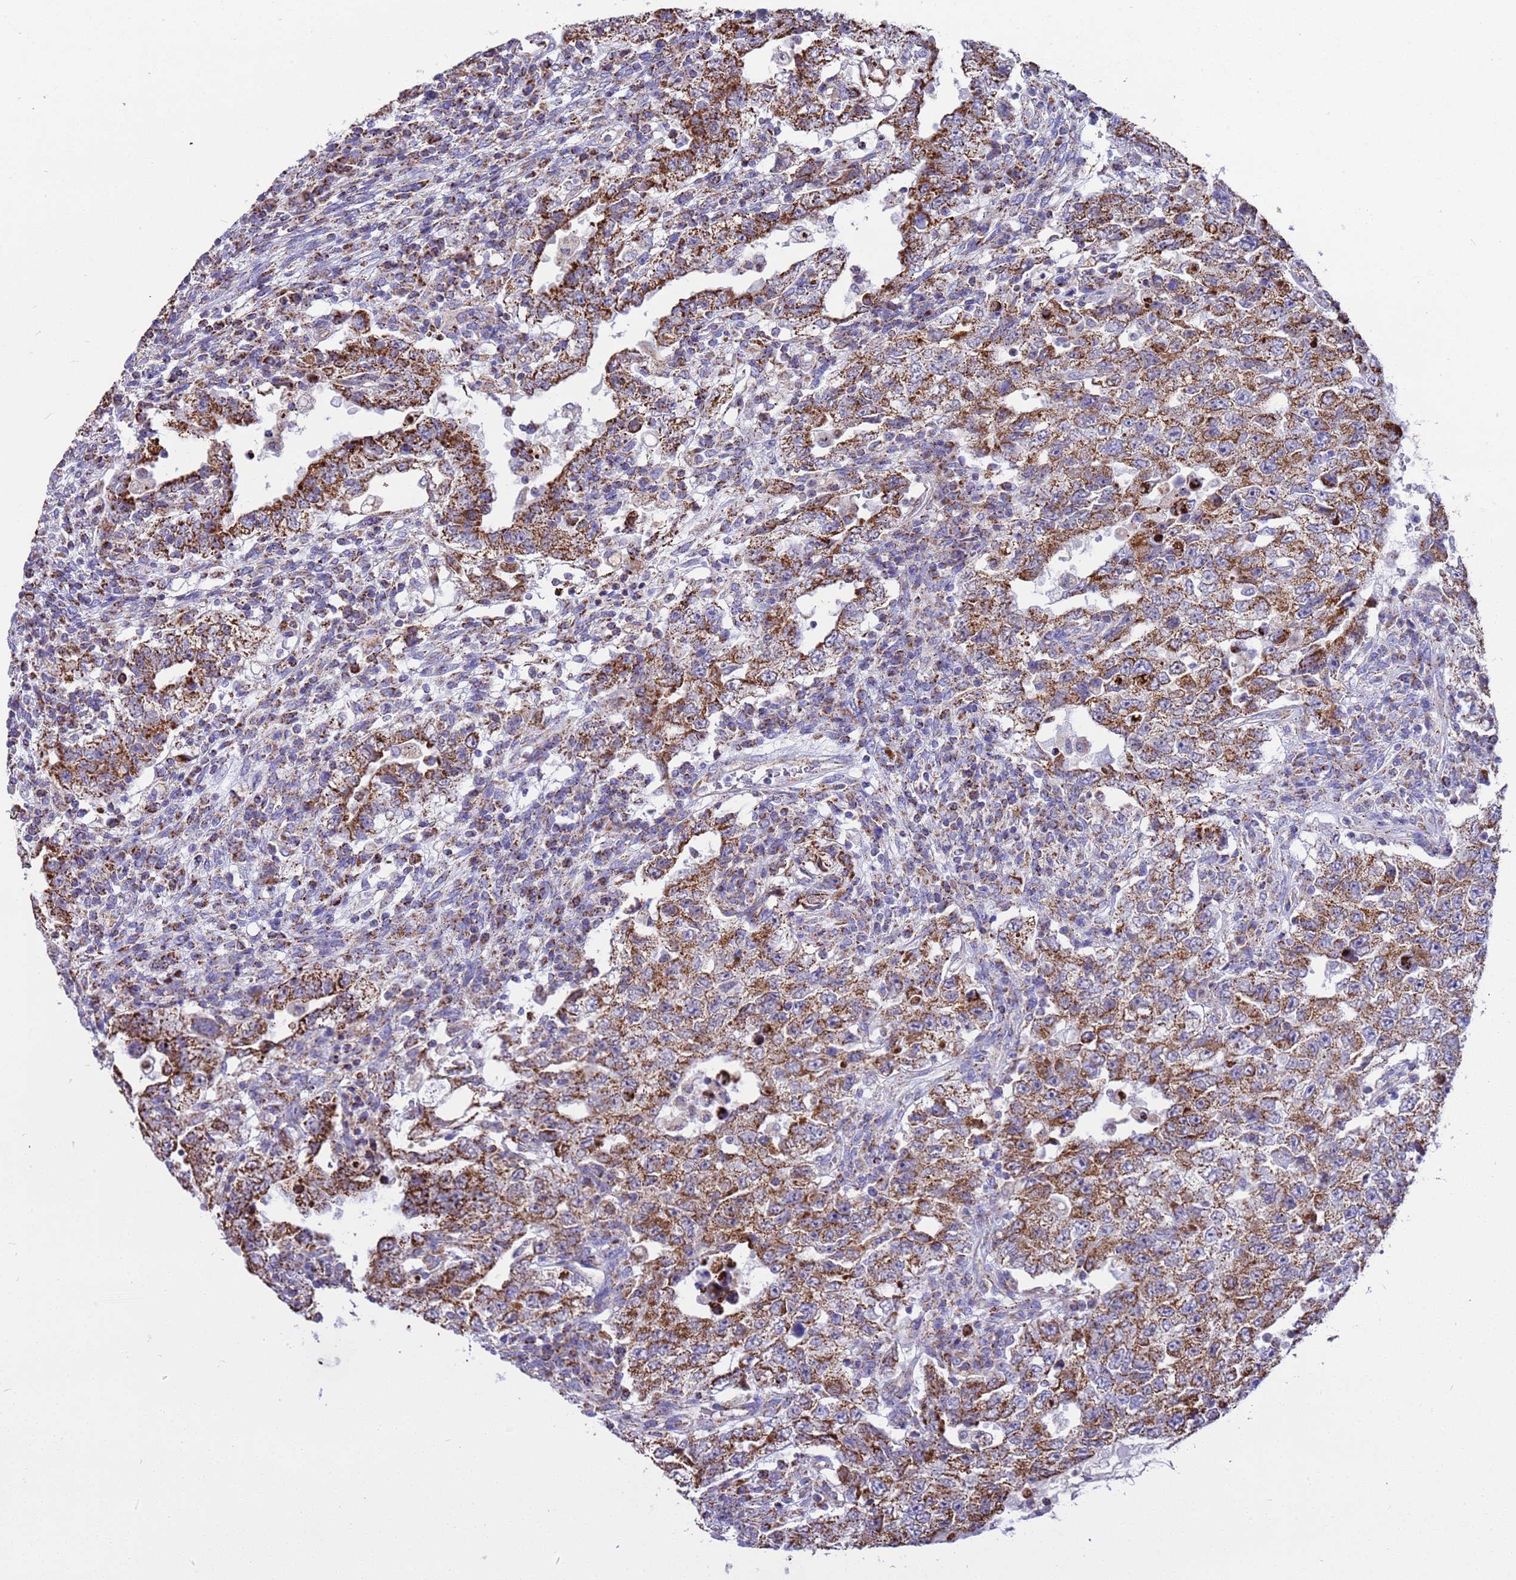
{"staining": {"intensity": "strong", "quantity": ">75%", "location": "cytoplasmic/membranous"}, "tissue": "testis cancer", "cell_type": "Tumor cells", "image_type": "cancer", "snomed": [{"axis": "morphology", "description": "Carcinoma, Embryonal, NOS"}, {"axis": "topography", "description": "Testis"}], "caption": "A brown stain labels strong cytoplasmic/membranous expression of a protein in testis cancer tumor cells. (brown staining indicates protein expression, while blue staining denotes nuclei).", "gene": "RNF165", "patient": {"sex": "male", "age": 26}}